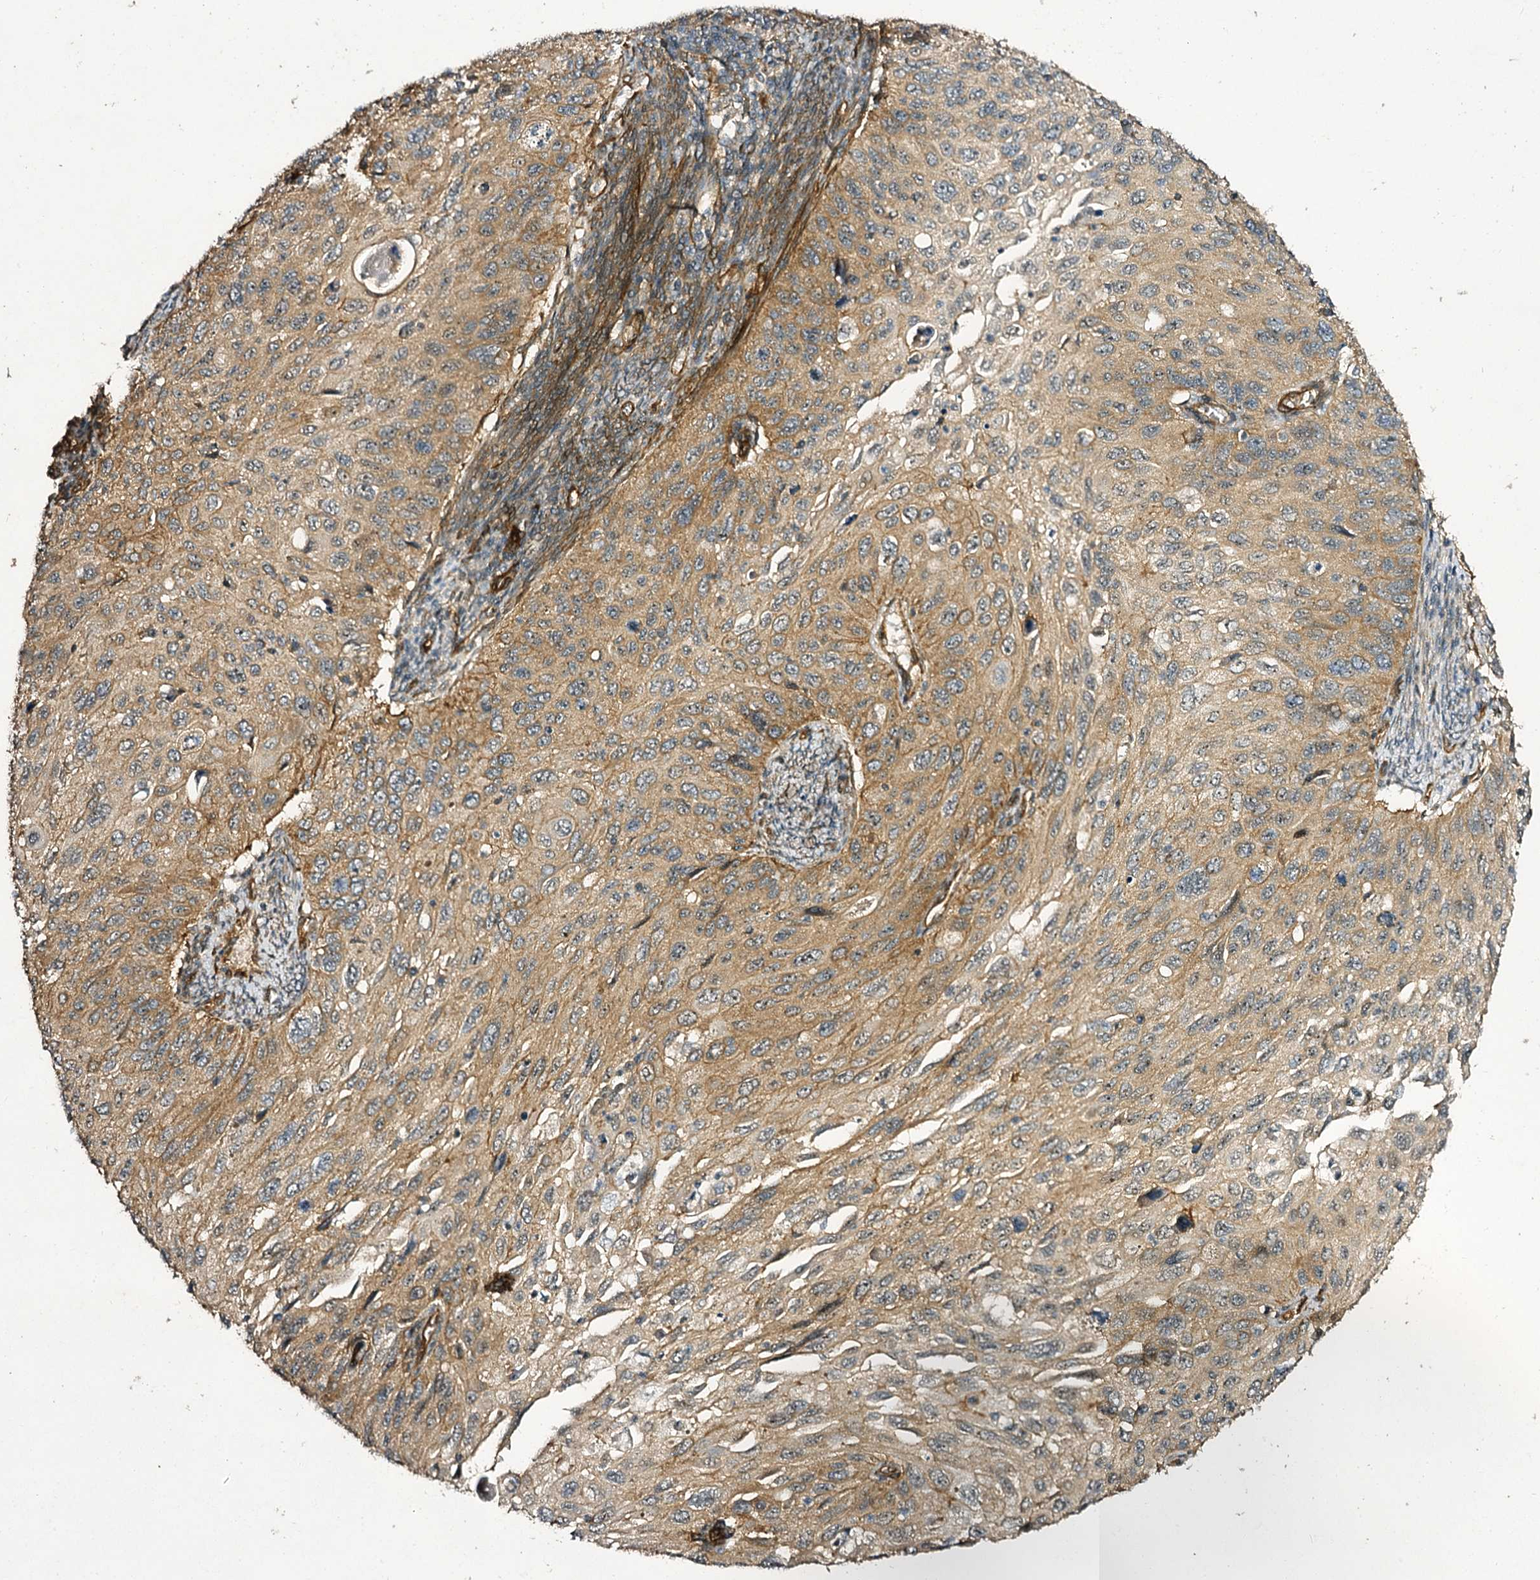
{"staining": {"intensity": "moderate", "quantity": ">75%", "location": "cytoplasmic/membranous"}, "tissue": "cervical cancer", "cell_type": "Tumor cells", "image_type": "cancer", "snomed": [{"axis": "morphology", "description": "Squamous cell carcinoma, NOS"}, {"axis": "topography", "description": "Cervix"}], "caption": "Protein expression analysis of human cervical cancer (squamous cell carcinoma) reveals moderate cytoplasmic/membranous positivity in about >75% of tumor cells. The staining was performed using DAB, with brown indicating positive protein expression. Nuclei are stained blue with hematoxylin.", "gene": "MYO1C", "patient": {"sex": "female", "age": 70}}